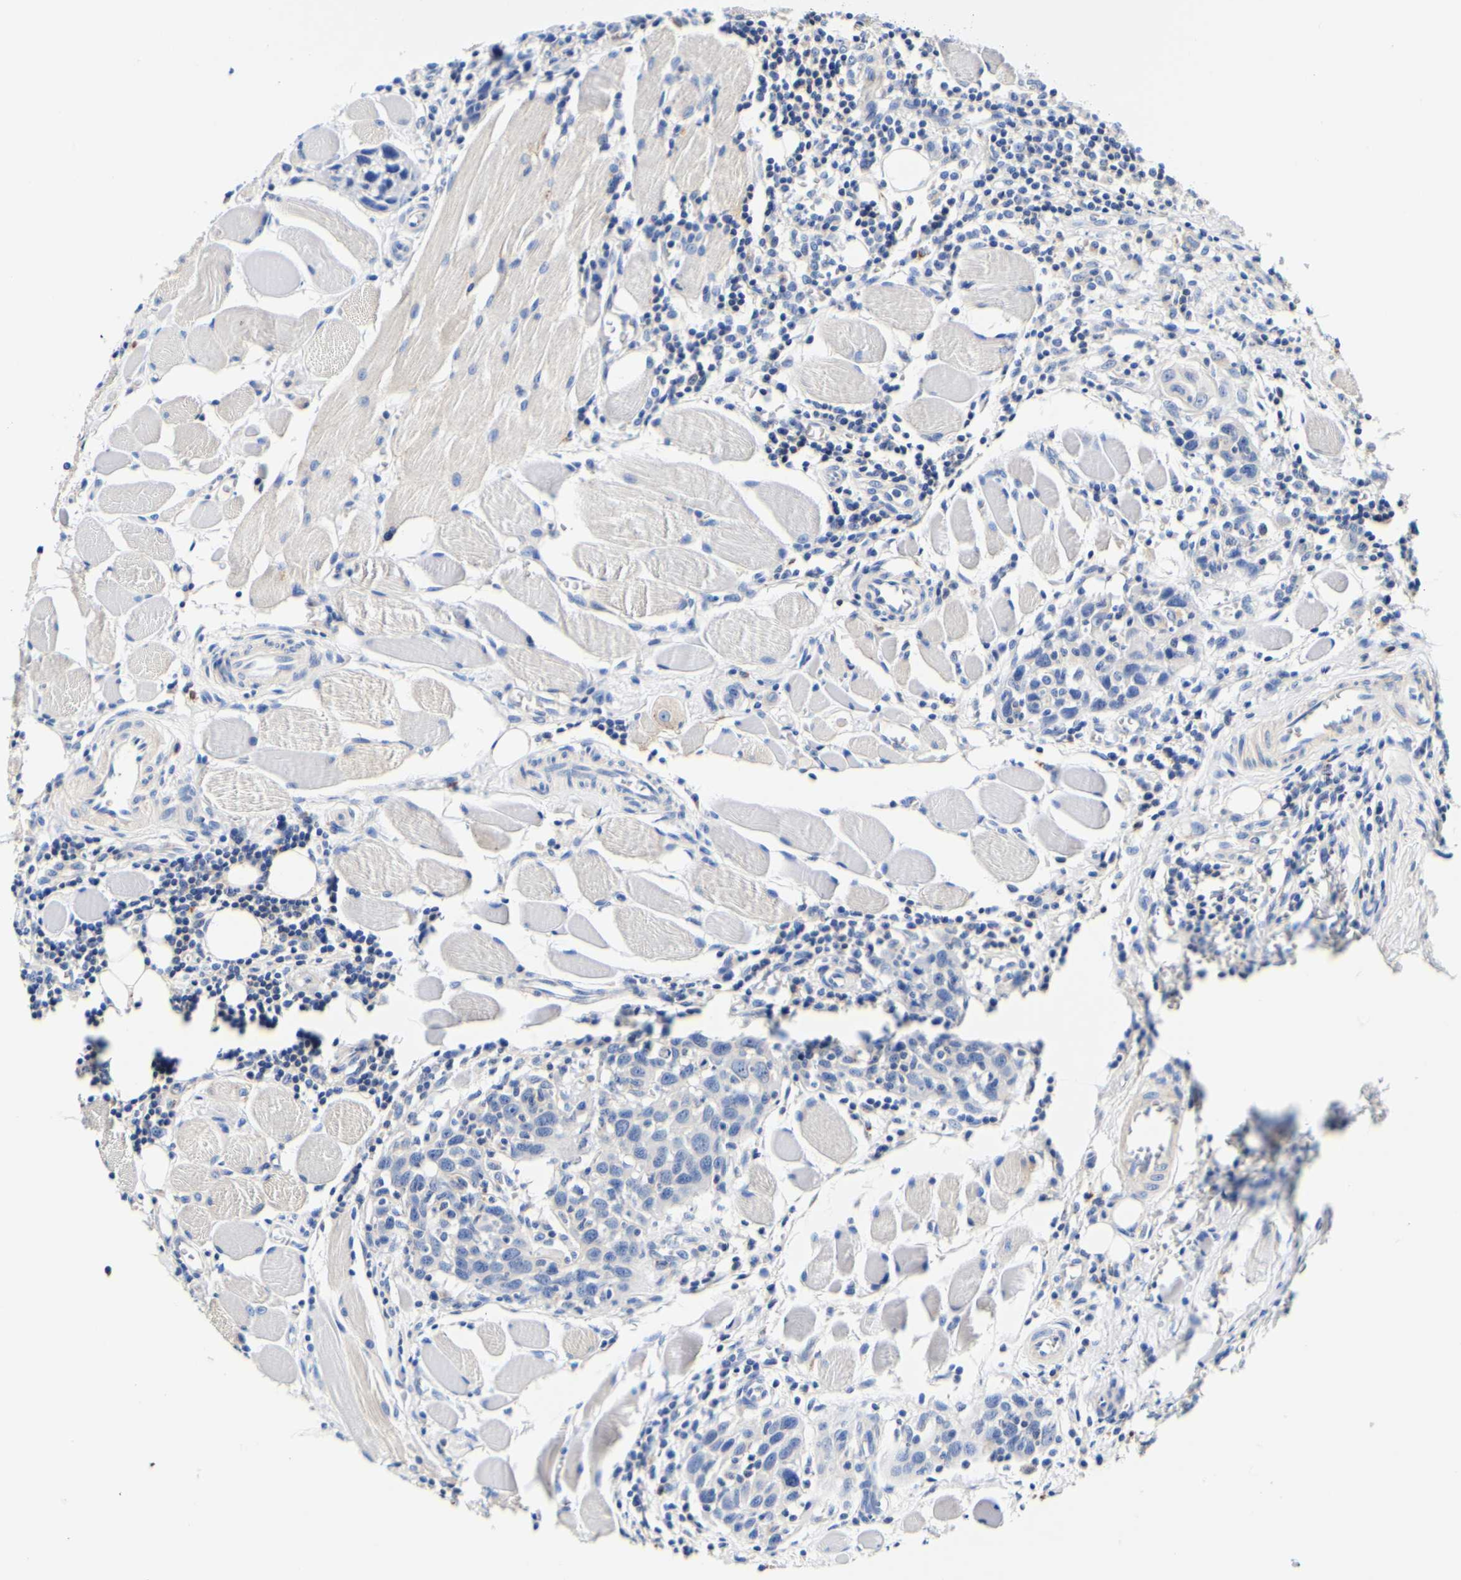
{"staining": {"intensity": "negative", "quantity": "none", "location": "none"}, "tissue": "head and neck cancer", "cell_type": "Tumor cells", "image_type": "cancer", "snomed": [{"axis": "morphology", "description": "Squamous cell carcinoma, NOS"}, {"axis": "topography", "description": "Oral tissue"}, {"axis": "topography", "description": "Head-Neck"}], "caption": "Immunohistochemical staining of human head and neck cancer displays no significant staining in tumor cells. (DAB immunohistochemistry, high magnification).", "gene": "CAMK4", "patient": {"sex": "female", "age": 50}}